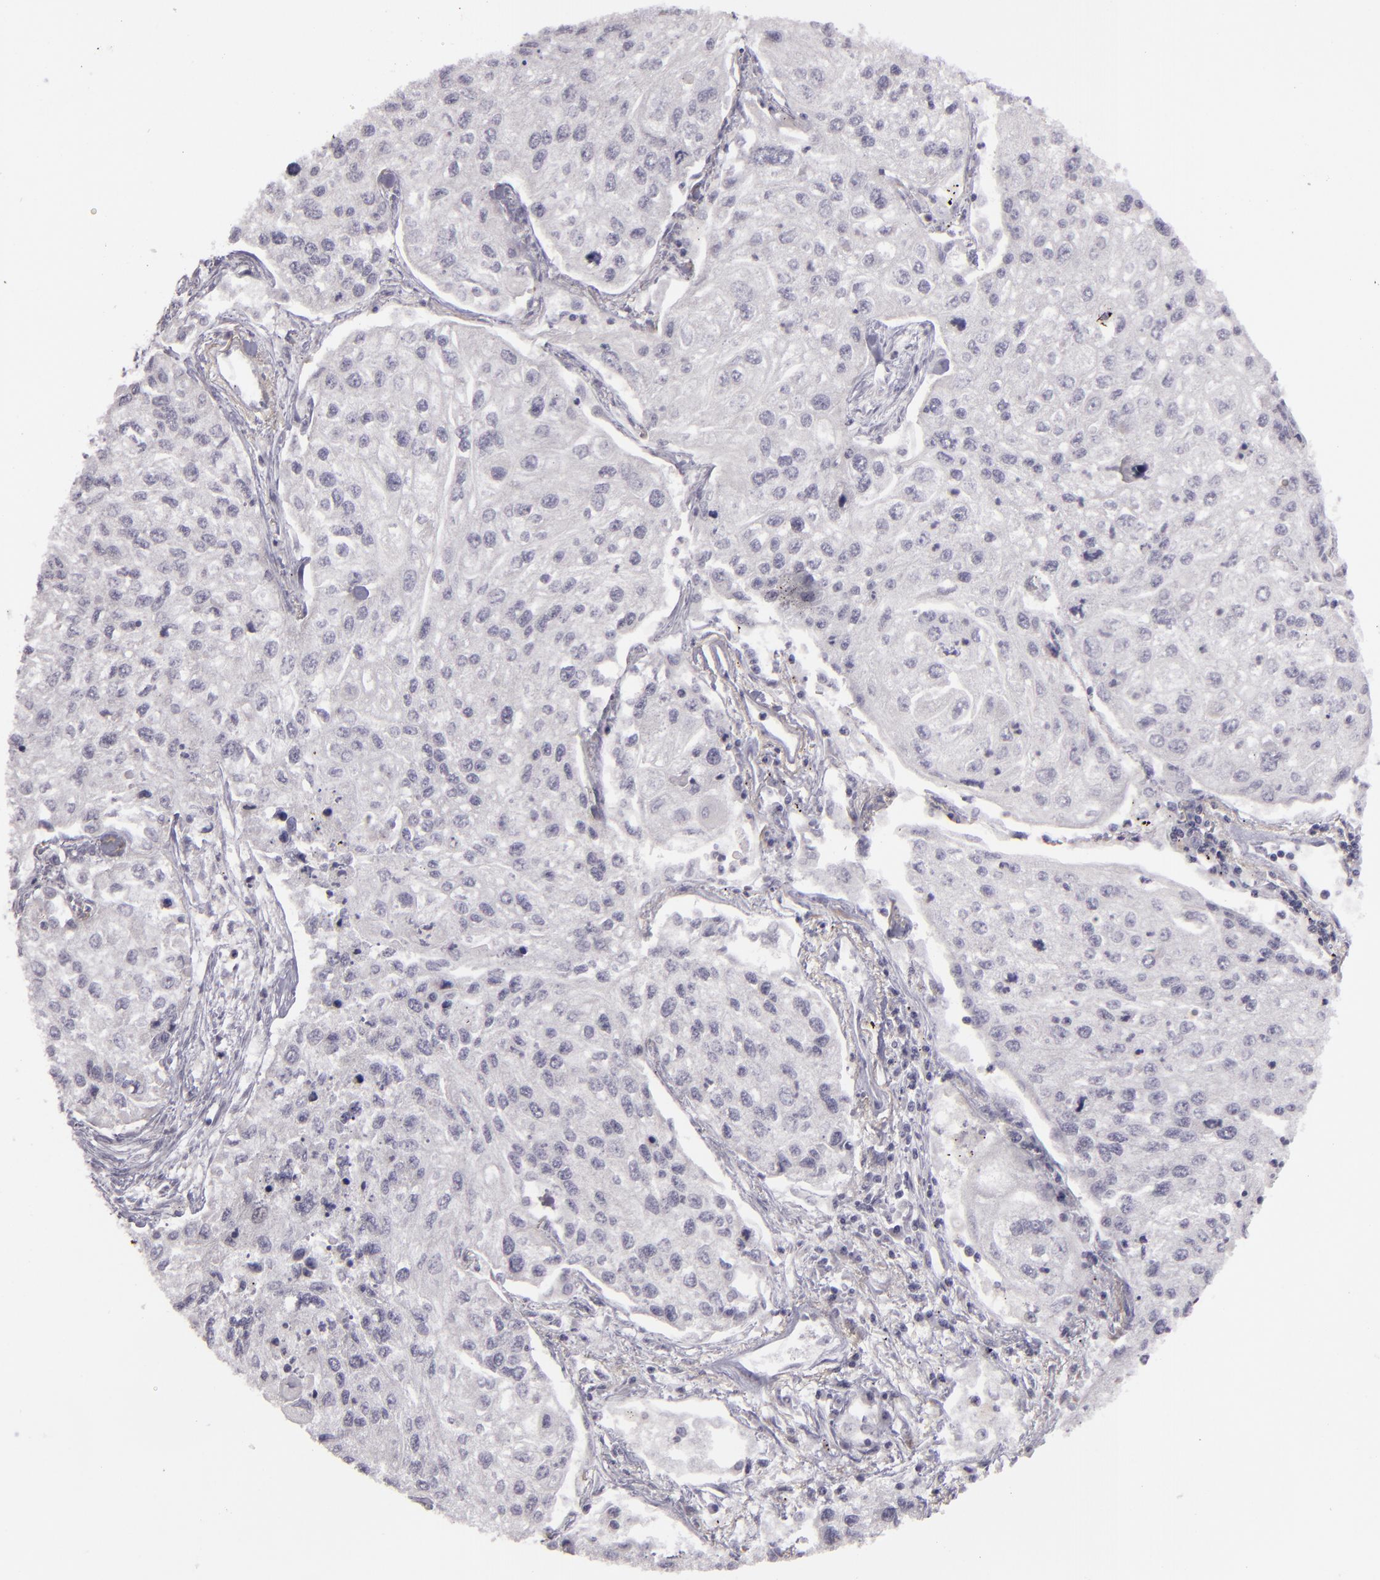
{"staining": {"intensity": "negative", "quantity": "none", "location": "none"}, "tissue": "lung cancer", "cell_type": "Tumor cells", "image_type": "cancer", "snomed": [{"axis": "morphology", "description": "Squamous cell carcinoma, NOS"}, {"axis": "topography", "description": "Lung"}], "caption": "This is an IHC photomicrograph of human squamous cell carcinoma (lung). There is no expression in tumor cells.", "gene": "EGFL6", "patient": {"sex": "male", "age": 75}}